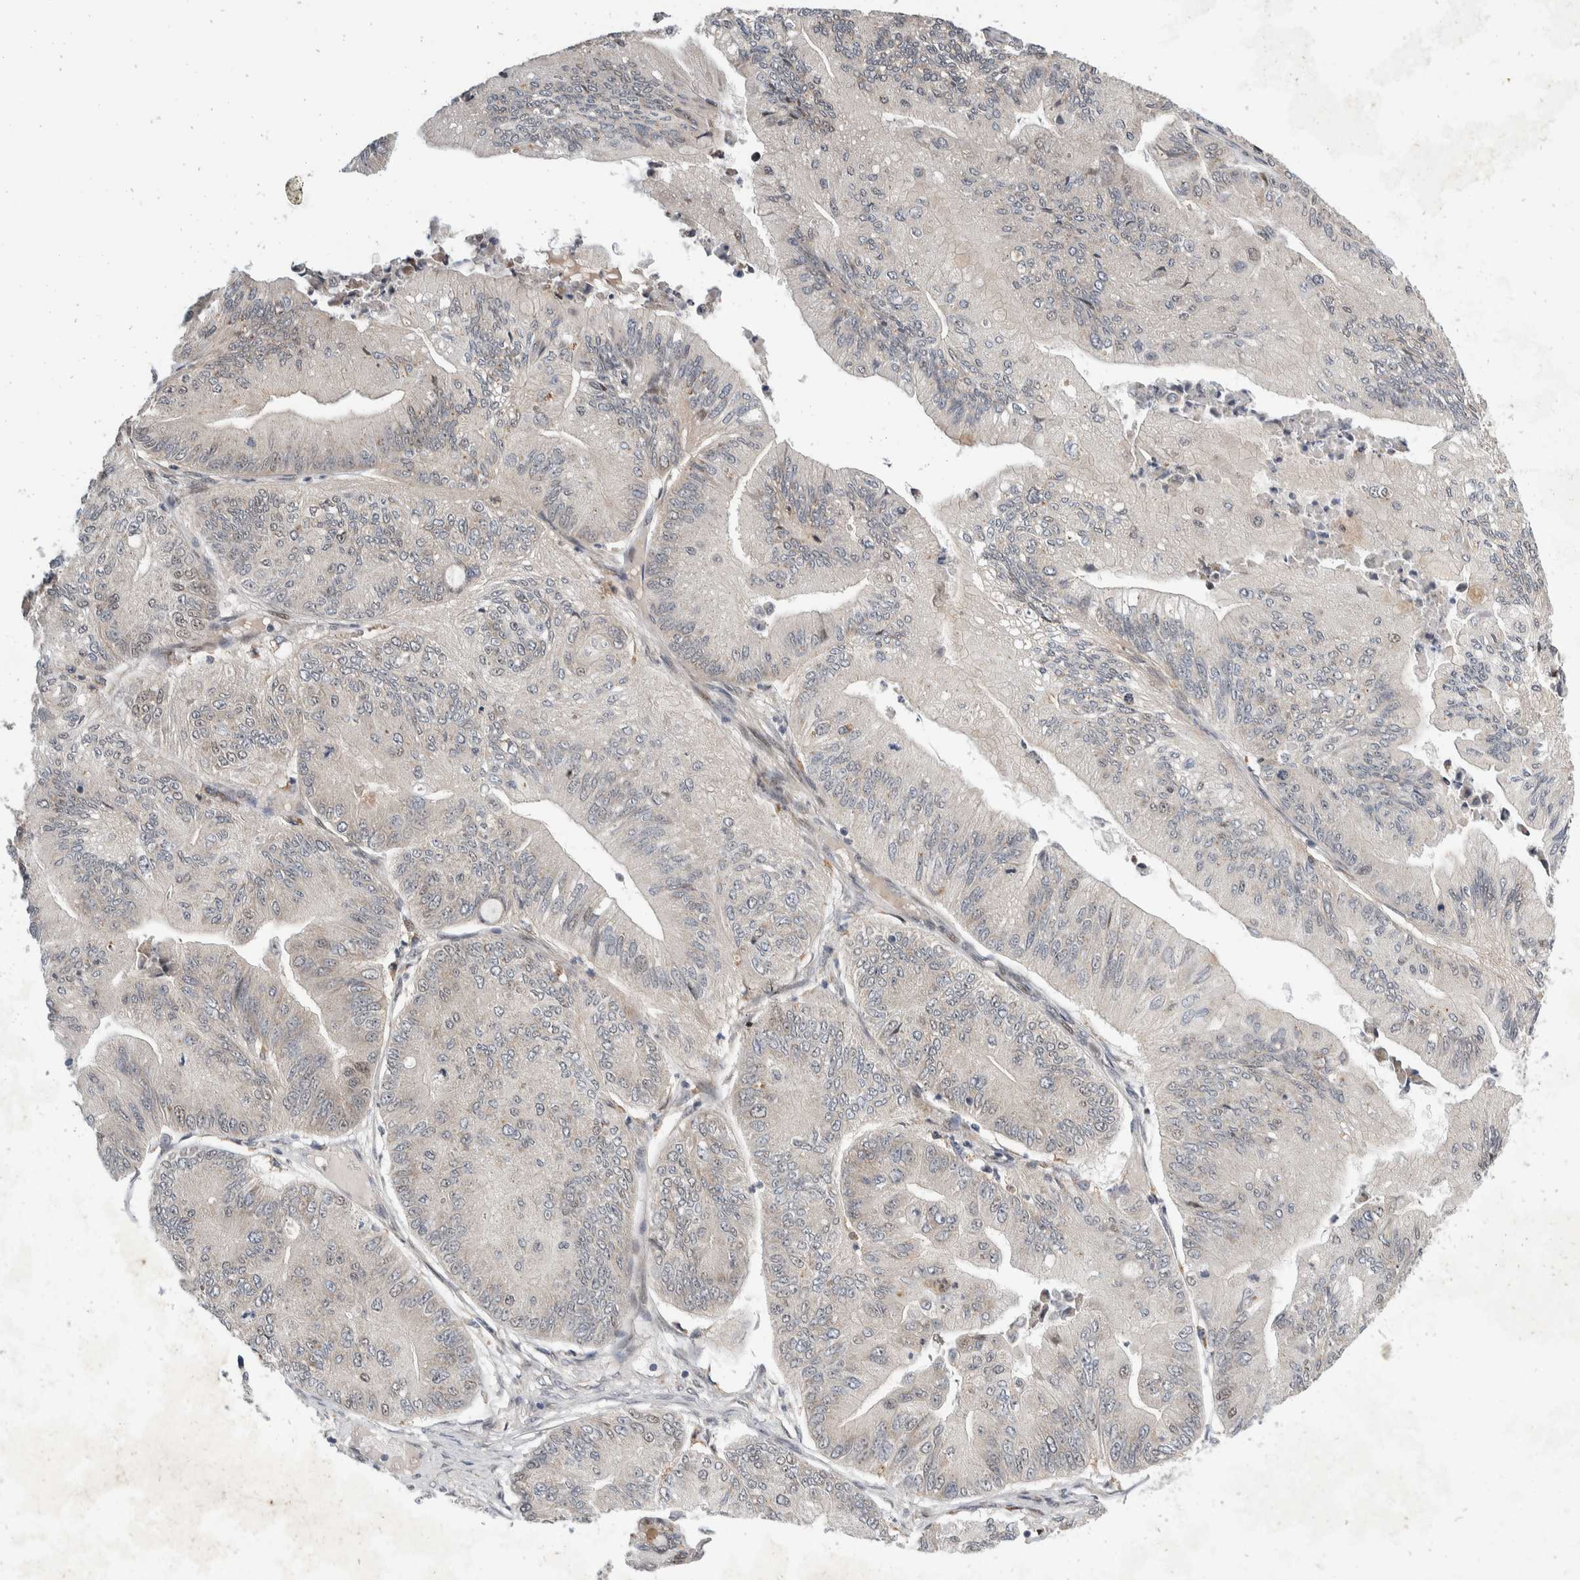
{"staining": {"intensity": "weak", "quantity": "25%-75%", "location": "nuclear"}, "tissue": "ovarian cancer", "cell_type": "Tumor cells", "image_type": "cancer", "snomed": [{"axis": "morphology", "description": "Cystadenocarcinoma, mucinous, NOS"}, {"axis": "topography", "description": "Ovary"}], "caption": "Immunohistochemistry (IHC) image of human ovarian cancer stained for a protein (brown), which exhibits low levels of weak nuclear staining in approximately 25%-75% of tumor cells.", "gene": "ZNF703", "patient": {"sex": "female", "age": 61}}